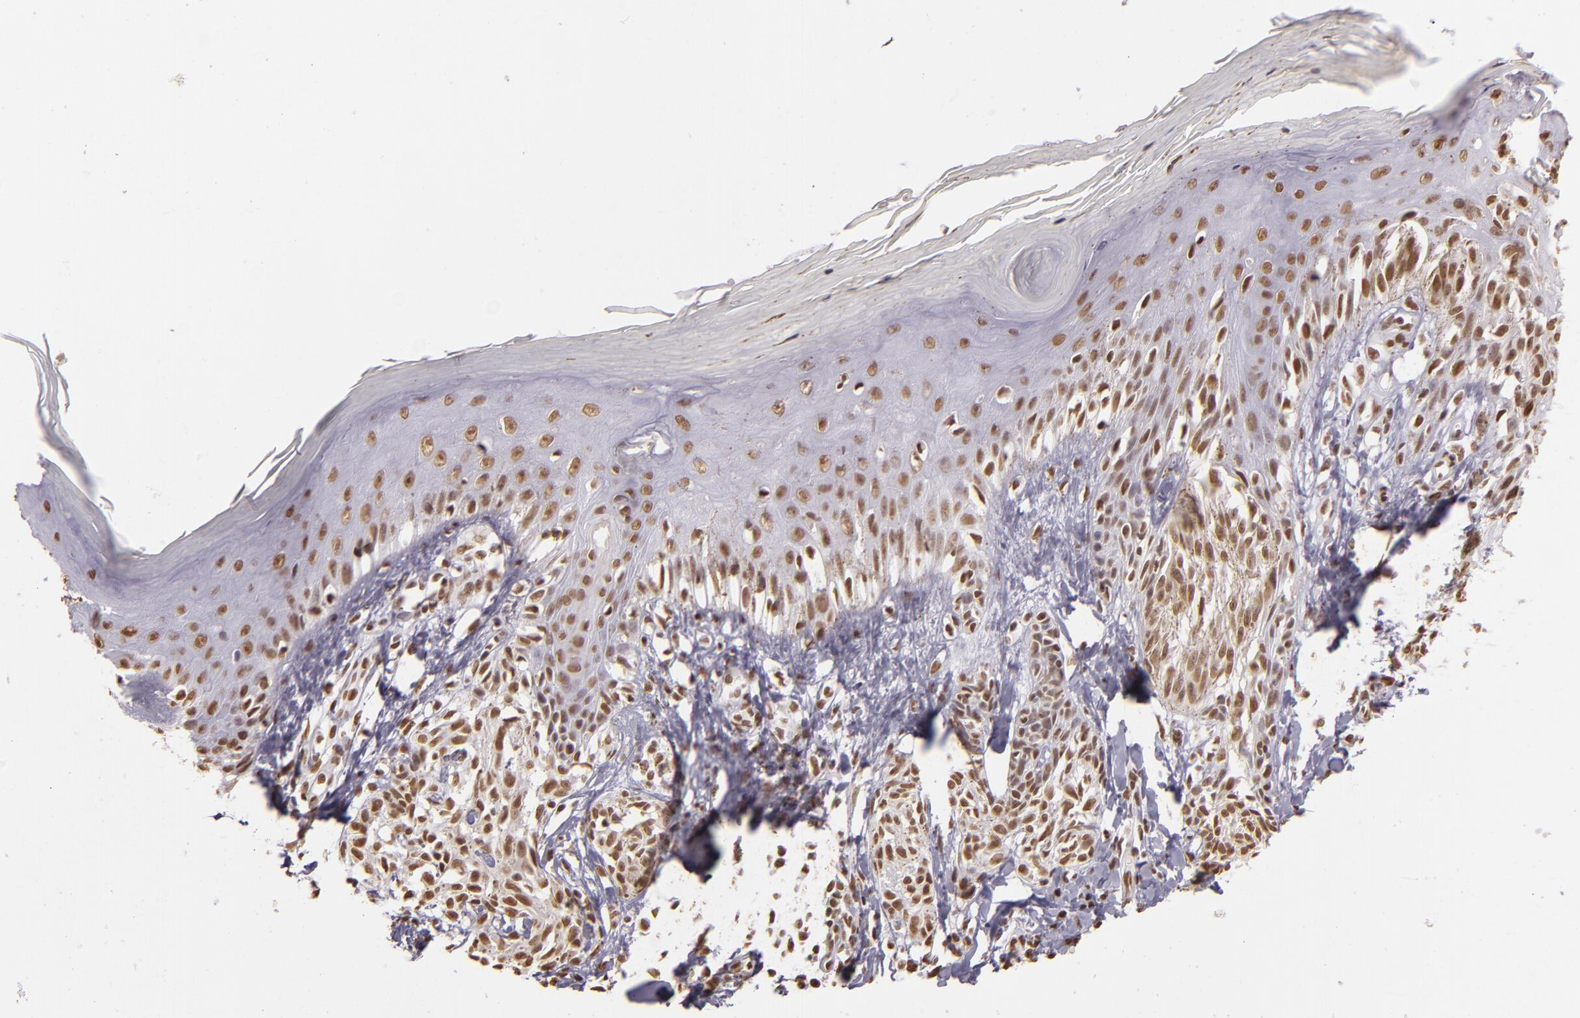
{"staining": {"intensity": "weak", "quantity": ">75%", "location": "nuclear"}, "tissue": "melanoma", "cell_type": "Tumor cells", "image_type": "cancer", "snomed": [{"axis": "morphology", "description": "Malignant melanoma, NOS"}, {"axis": "topography", "description": "Skin"}], "caption": "Human malignant melanoma stained with a brown dye reveals weak nuclear positive expression in about >75% of tumor cells.", "gene": "PAPOLA", "patient": {"sex": "female", "age": 77}}